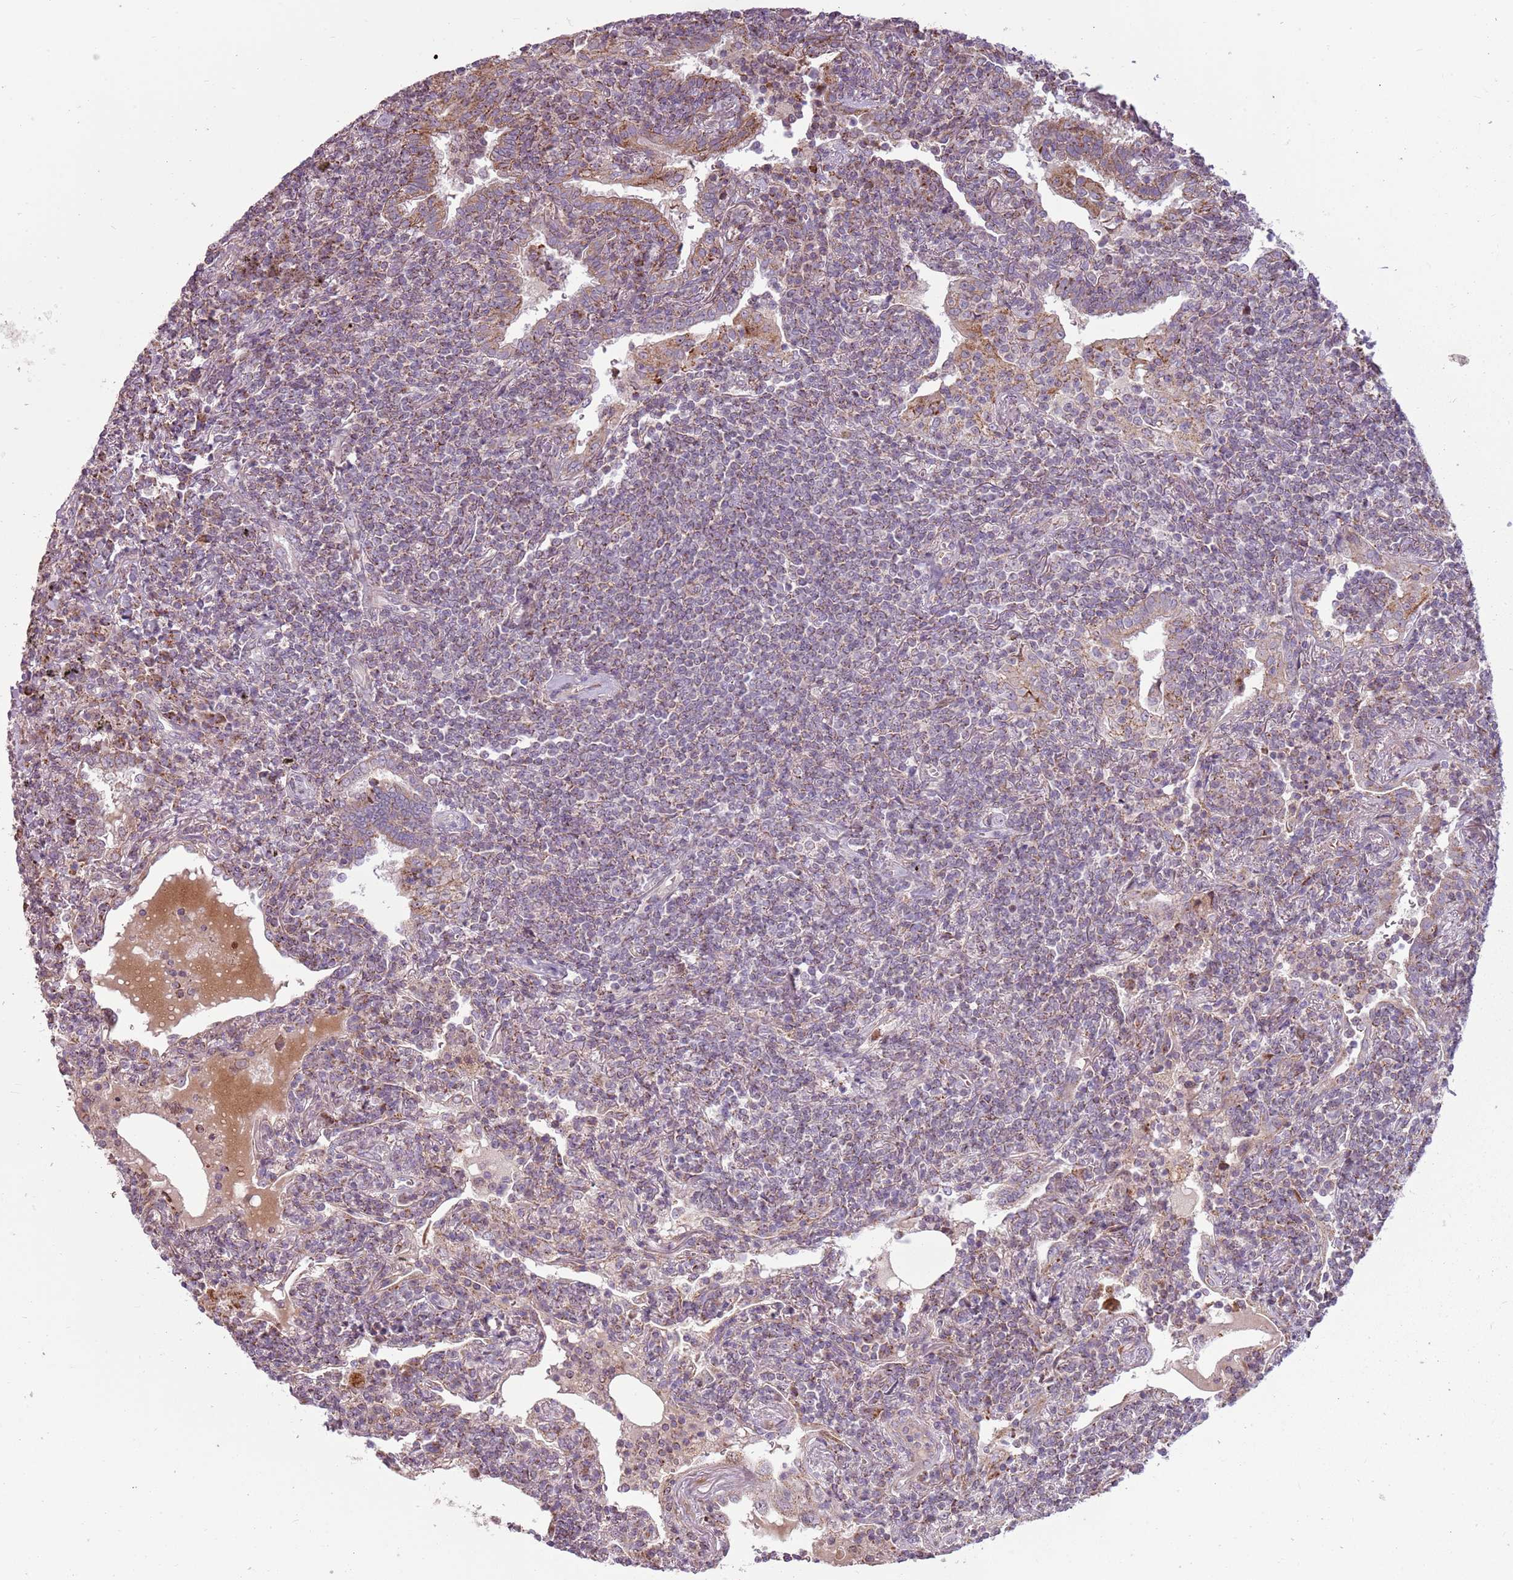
{"staining": {"intensity": "weak", "quantity": "25%-75%", "location": "cytoplasmic/membranous"}, "tissue": "lymphoma", "cell_type": "Tumor cells", "image_type": "cancer", "snomed": [{"axis": "morphology", "description": "Malignant lymphoma, non-Hodgkin's type, Low grade"}, {"axis": "topography", "description": "Lung"}], "caption": "About 25%-75% of tumor cells in human lymphoma demonstrate weak cytoplasmic/membranous protein staining as visualized by brown immunohistochemical staining.", "gene": "ZNF530", "patient": {"sex": "female", "age": 71}}